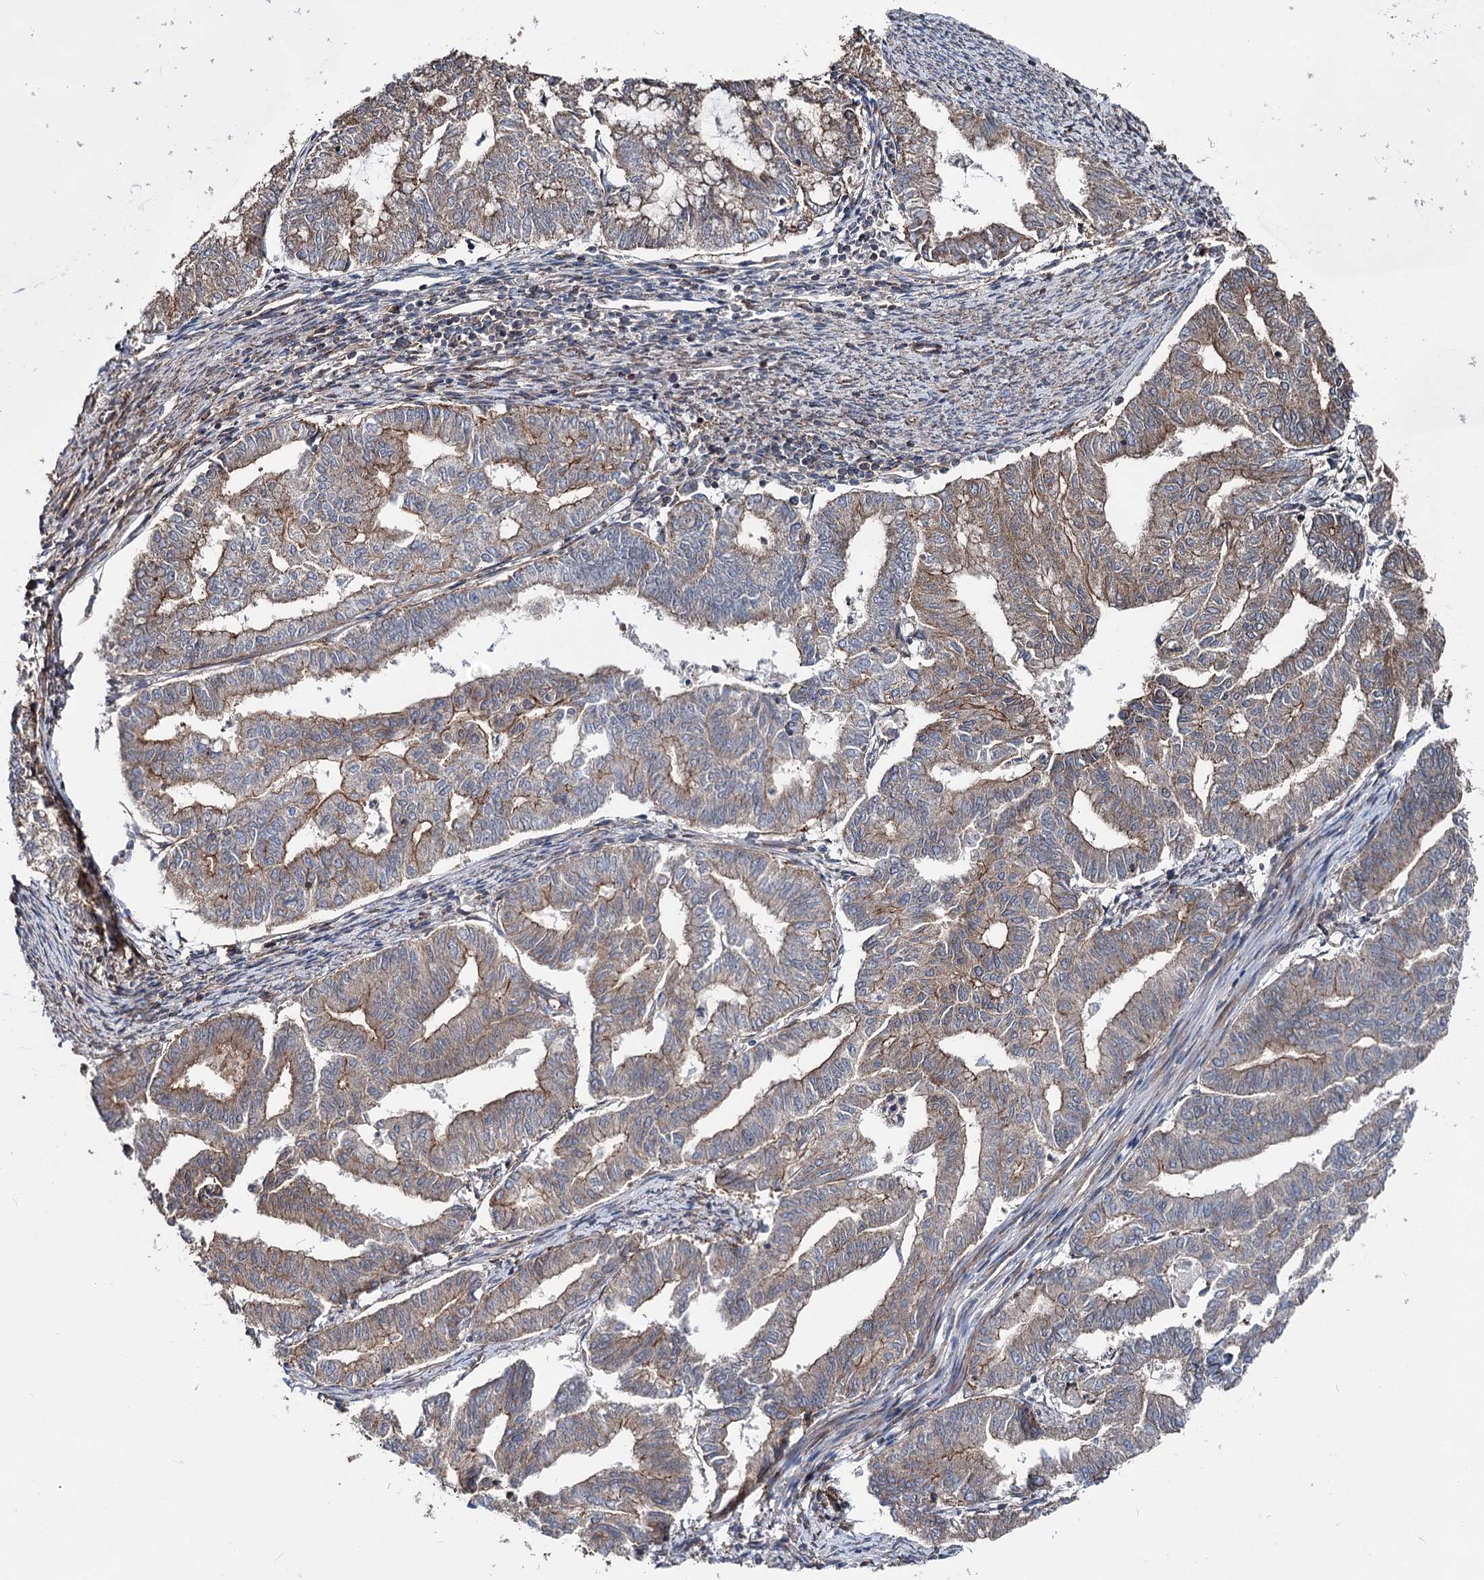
{"staining": {"intensity": "moderate", "quantity": "25%-75%", "location": "cytoplasmic/membranous"}, "tissue": "endometrial cancer", "cell_type": "Tumor cells", "image_type": "cancer", "snomed": [{"axis": "morphology", "description": "Adenocarcinoma, NOS"}, {"axis": "topography", "description": "Endometrium"}], "caption": "Protein expression by IHC shows moderate cytoplasmic/membranous positivity in approximately 25%-75% of tumor cells in endometrial cancer (adenocarcinoma).", "gene": "ITFG2", "patient": {"sex": "female", "age": 79}}